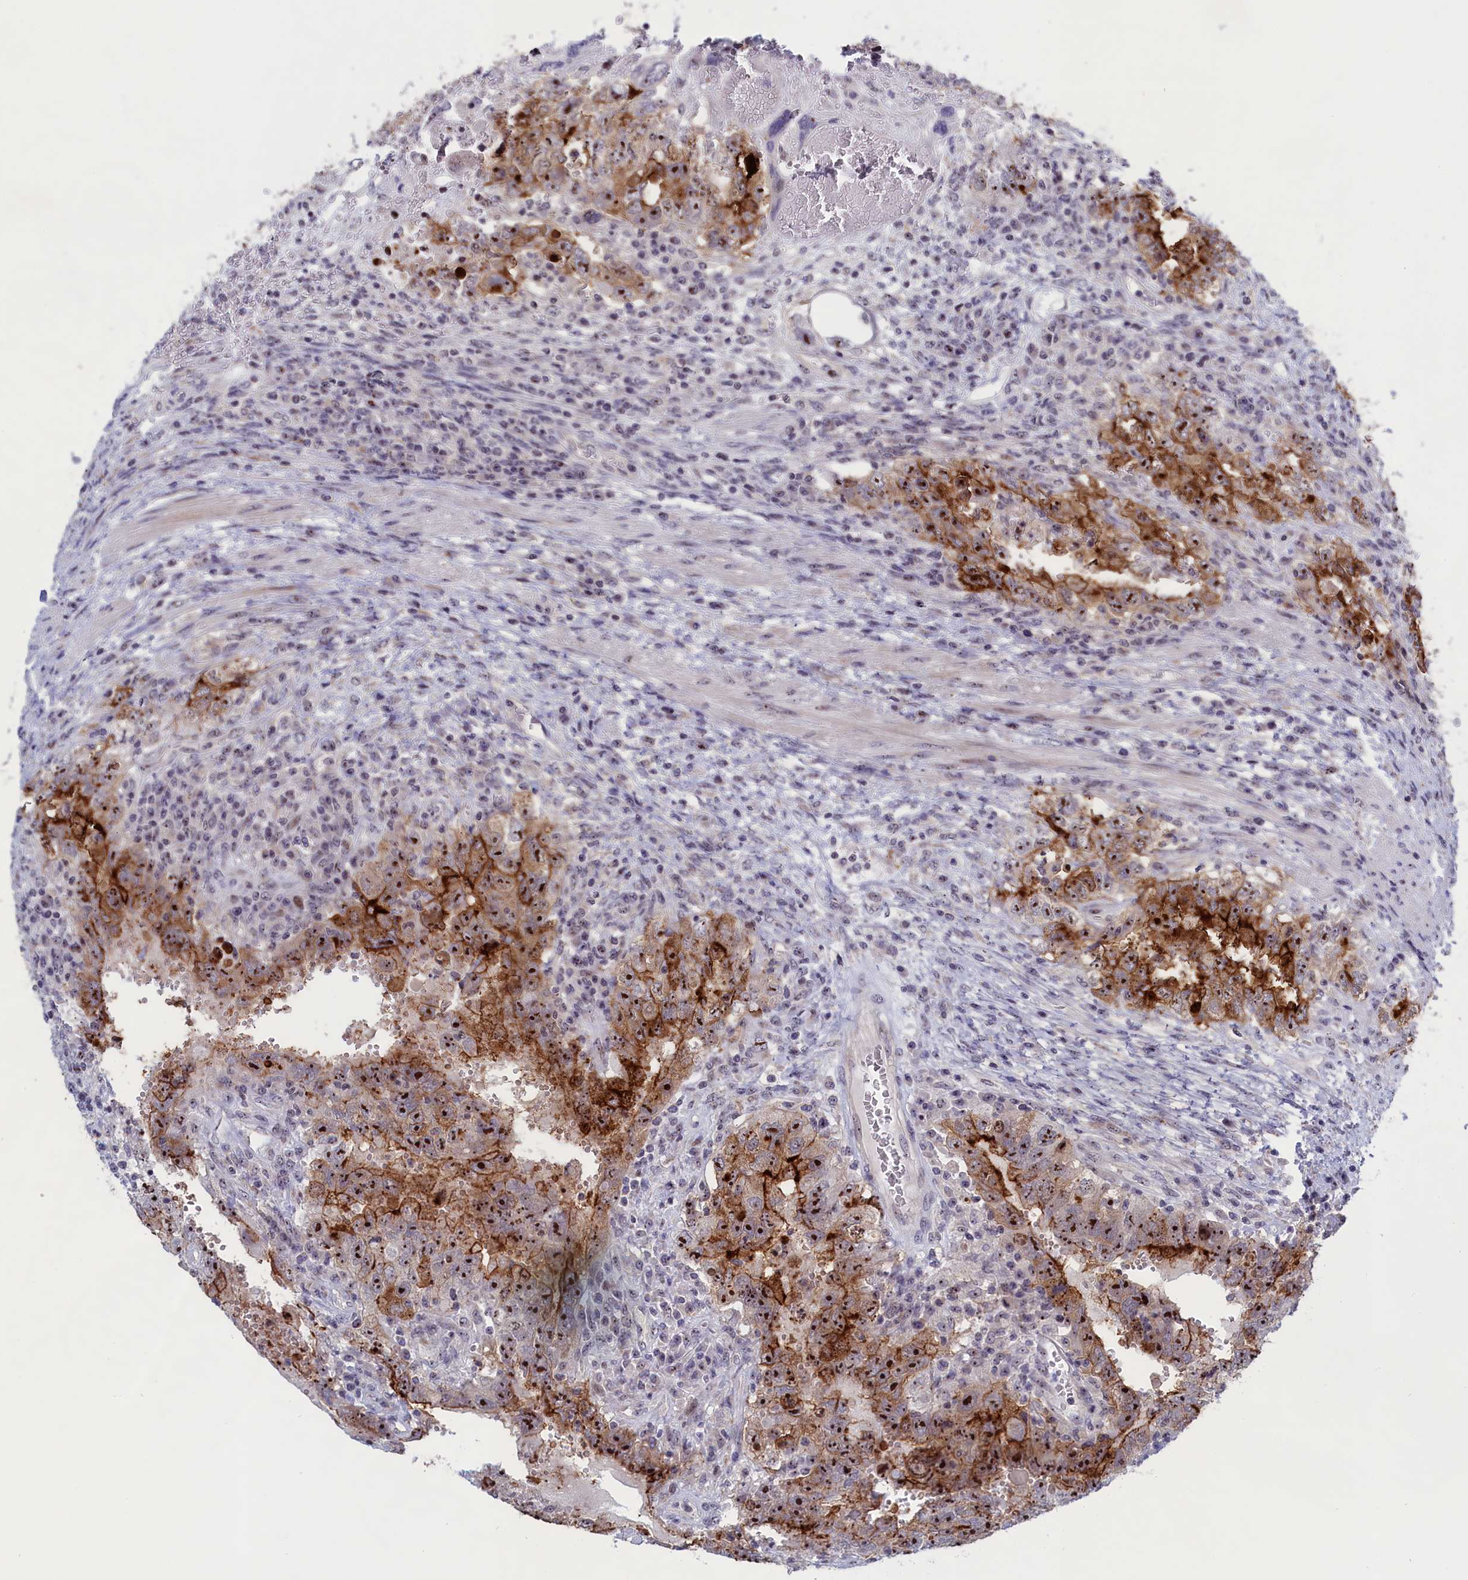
{"staining": {"intensity": "strong", "quantity": ">75%", "location": "cytoplasmic/membranous,nuclear"}, "tissue": "testis cancer", "cell_type": "Tumor cells", "image_type": "cancer", "snomed": [{"axis": "morphology", "description": "Carcinoma, Embryonal, NOS"}, {"axis": "topography", "description": "Testis"}], "caption": "Testis cancer (embryonal carcinoma) was stained to show a protein in brown. There is high levels of strong cytoplasmic/membranous and nuclear positivity in approximately >75% of tumor cells.", "gene": "PPAN", "patient": {"sex": "male", "age": 26}}